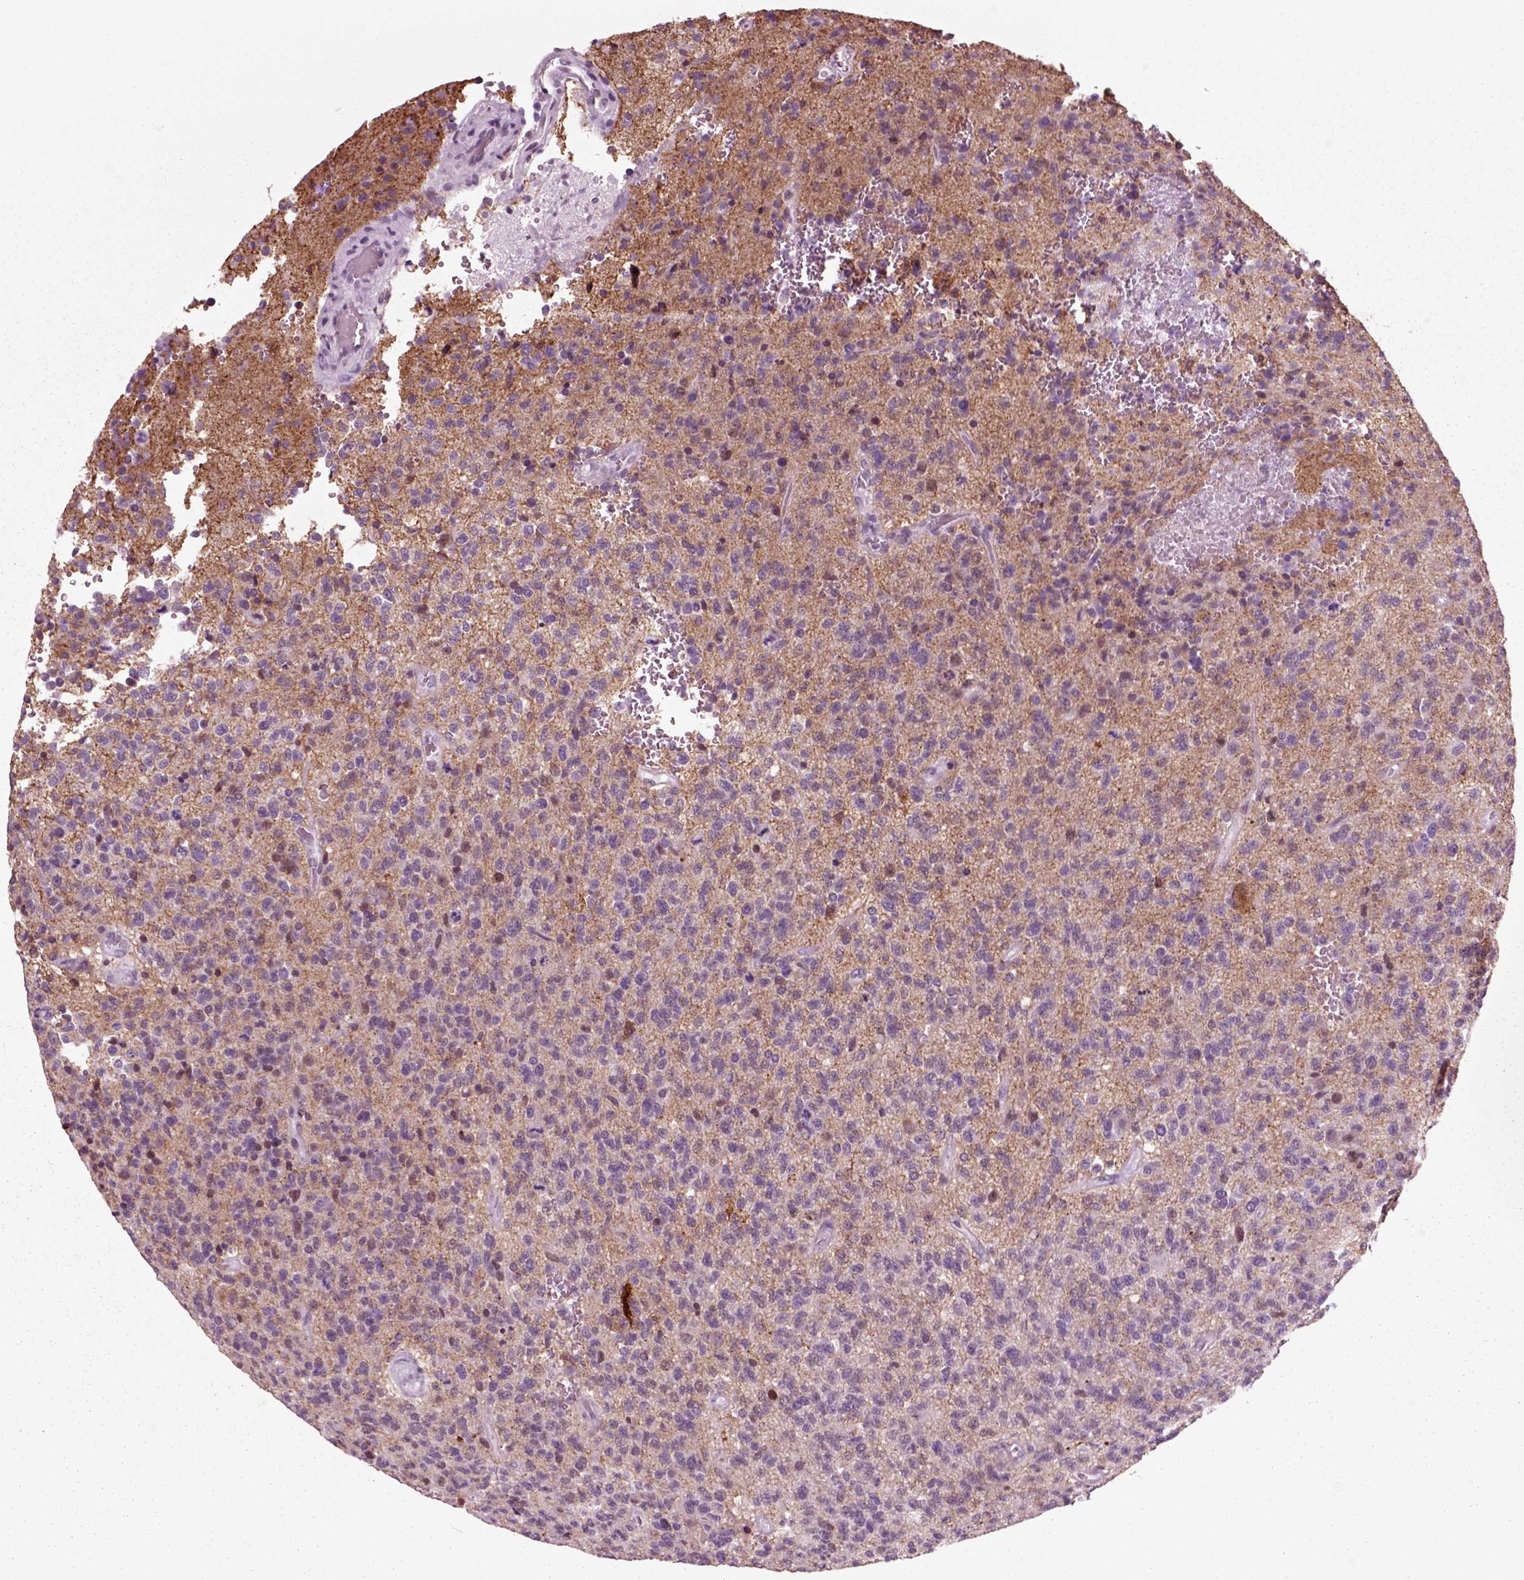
{"staining": {"intensity": "negative", "quantity": "none", "location": "none"}, "tissue": "glioma", "cell_type": "Tumor cells", "image_type": "cancer", "snomed": [{"axis": "morphology", "description": "Glioma, malignant, High grade"}, {"axis": "topography", "description": "Brain"}], "caption": "A photomicrograph of human glioma is negative for staining in tumor cells.", "gene": "CHGB", "patient": {"sex": "male", "age": 56}}